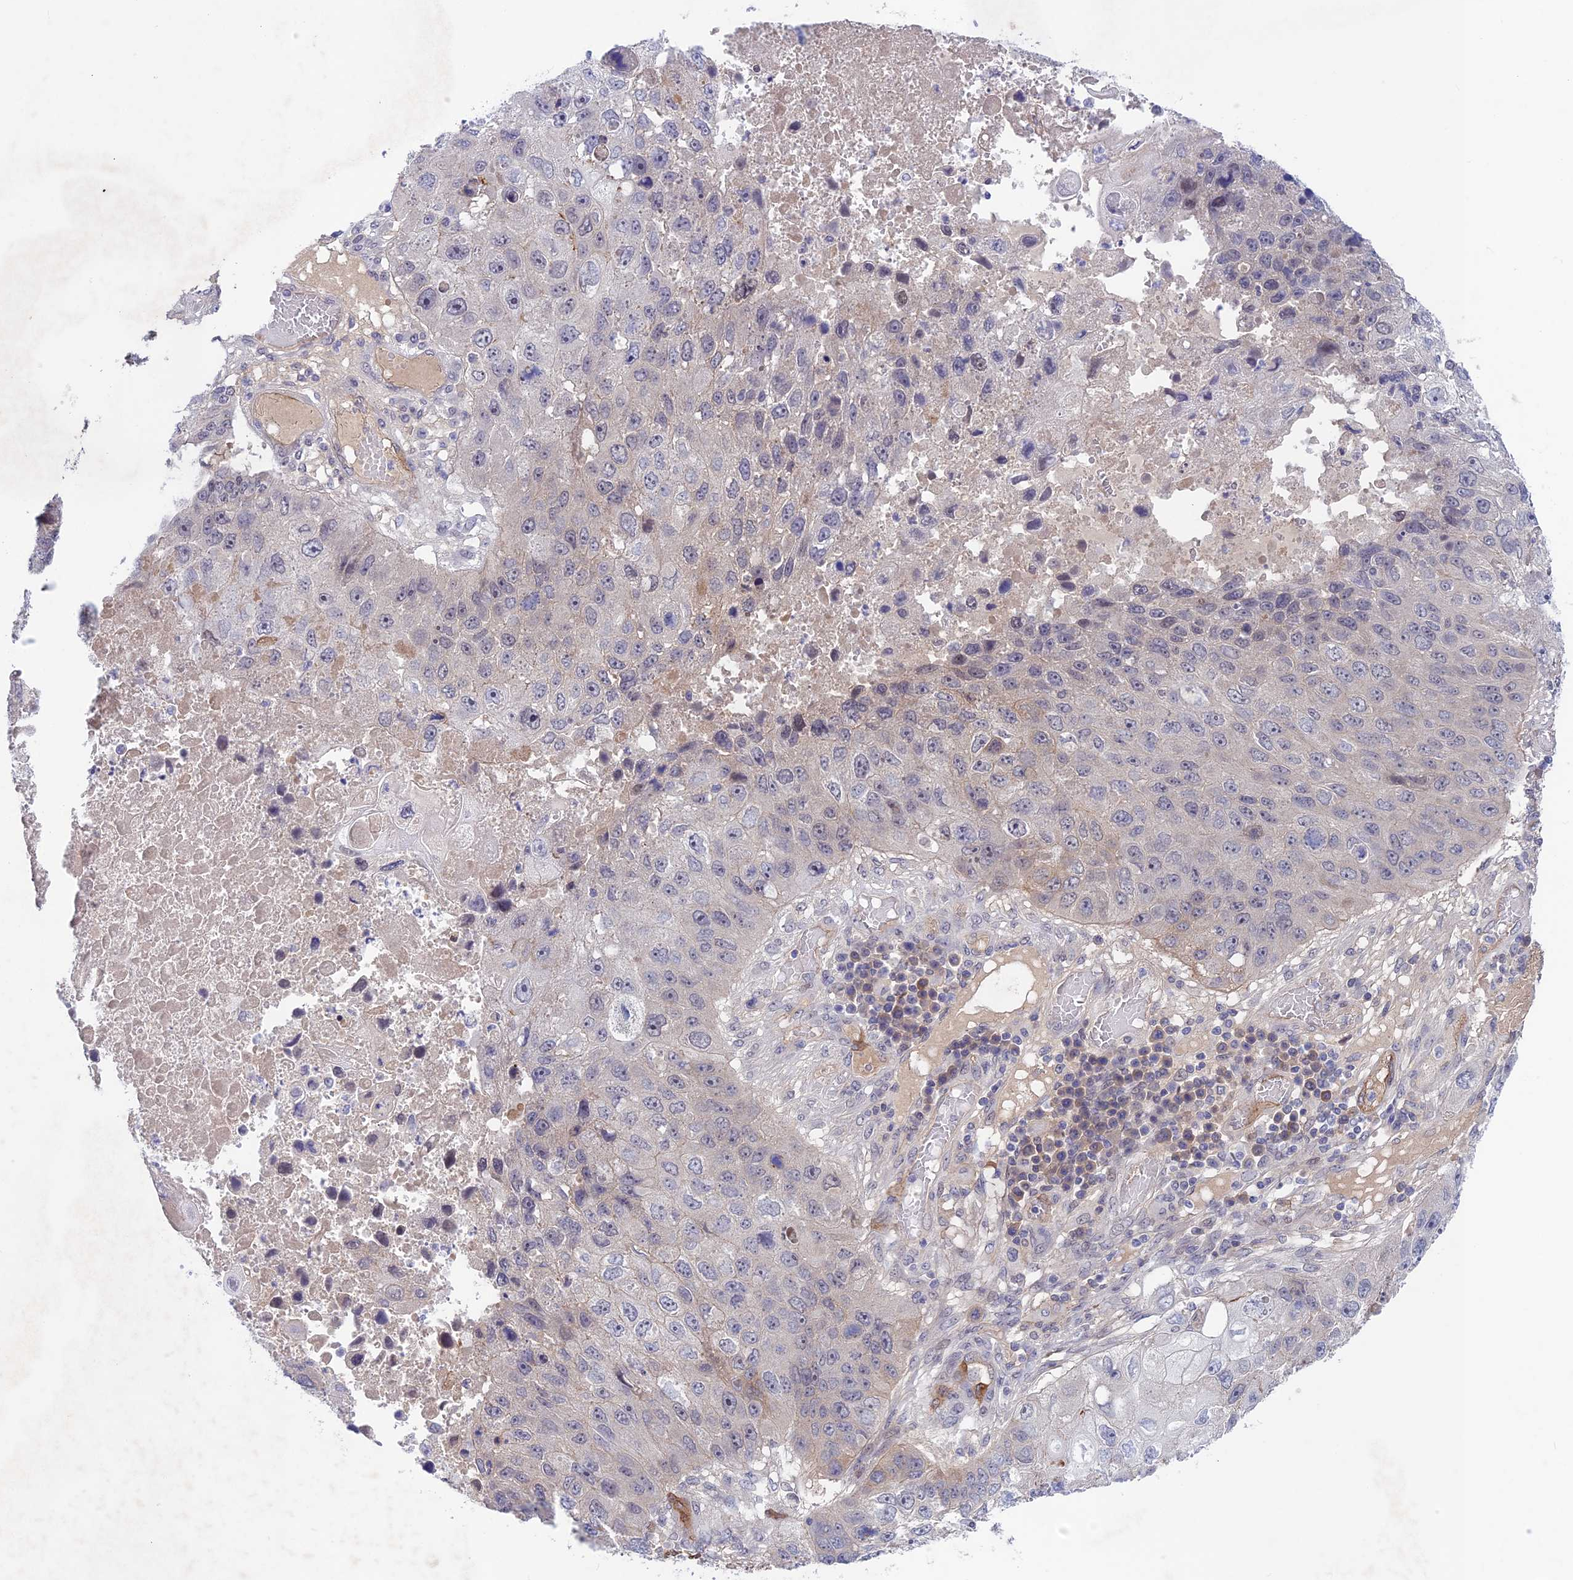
{"staining": {"intensity": "negative", "quantity": "none", "location": "none"}, "tissue": "lung cancer", "cell_type": "Tumor cells", "image_type": "cancer", "snomed": [{"axis": "morphology", "description": "Squamous cell carcinoma, NOS"}, {"axis": "topography", "description": "Lung"}], "caption": "Tumor cells show no significant protein staining in lung cancer (squamous cell carcinoma). The staining was performed using DAB to visualize the protein expression in brown, while the nuclei were stained in blue with hematoxylin (Magnification: 20x).", "gene": "FKBPL", "patient": {"sex": "male", "age": 61}}